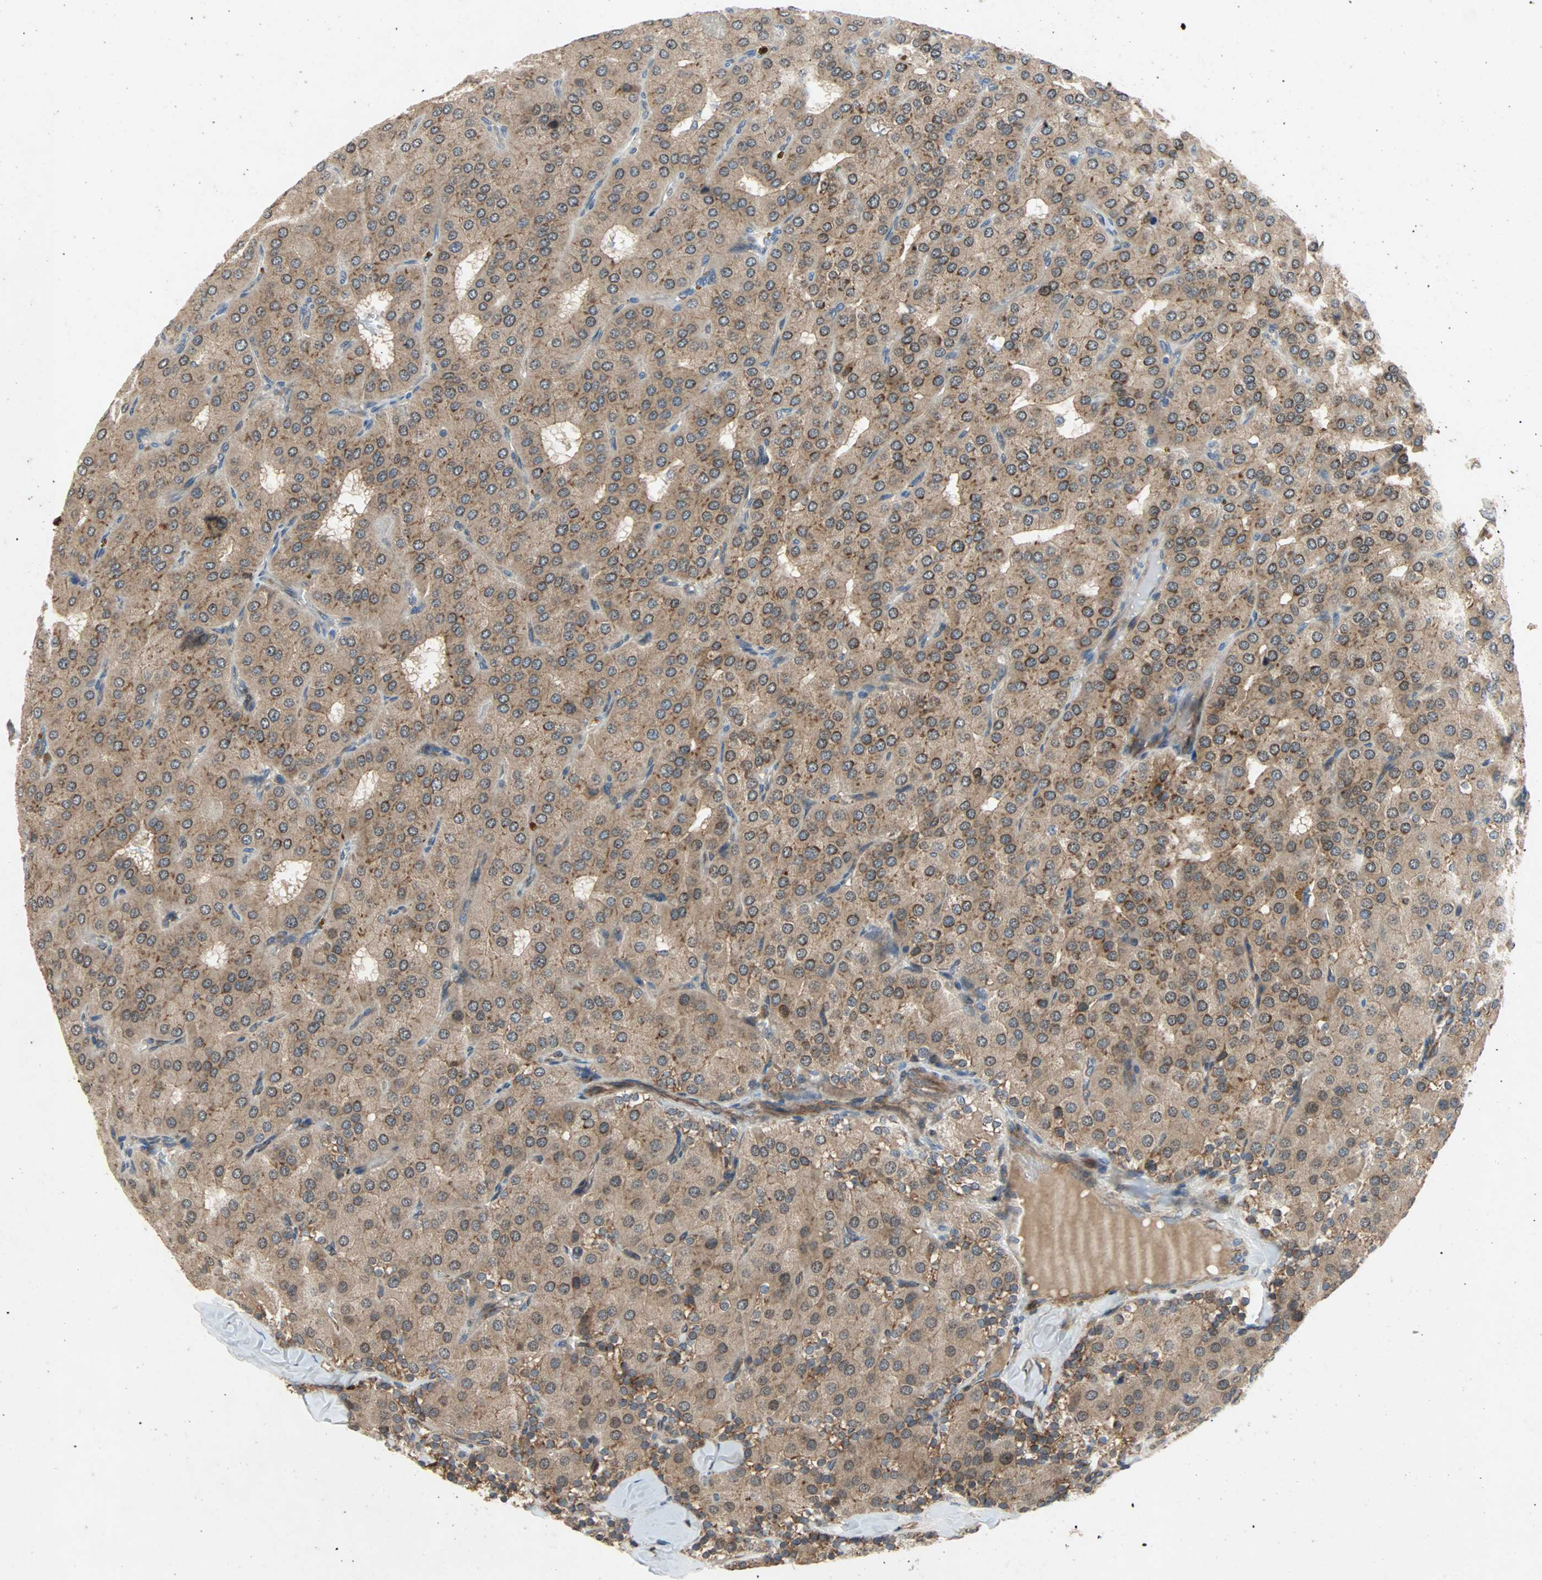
{"staining": {"intensity": "moderate", "quantity": ">75%", "location": "cytoplasmic/membranous"}, "tissue": "parathyroid gland", "cell_type": "Glandular cells", "image_type": "normal", "snomed": [{"axis": "morphology", "description": "Normal tissue, NOS"}, {"axis": "morphology", "description": "Adenoma, NOS"}, {"axis": "topography", "description": "Parathyroid gland"}], "caption": "Protein expression analysis of normal parathyroid gland demonstrates moderate cytoplasmic/membranous positivity in about >75% of glandular cells.", "gene": "XYLT1", "patient": {"sex": "female", "age": 86}}